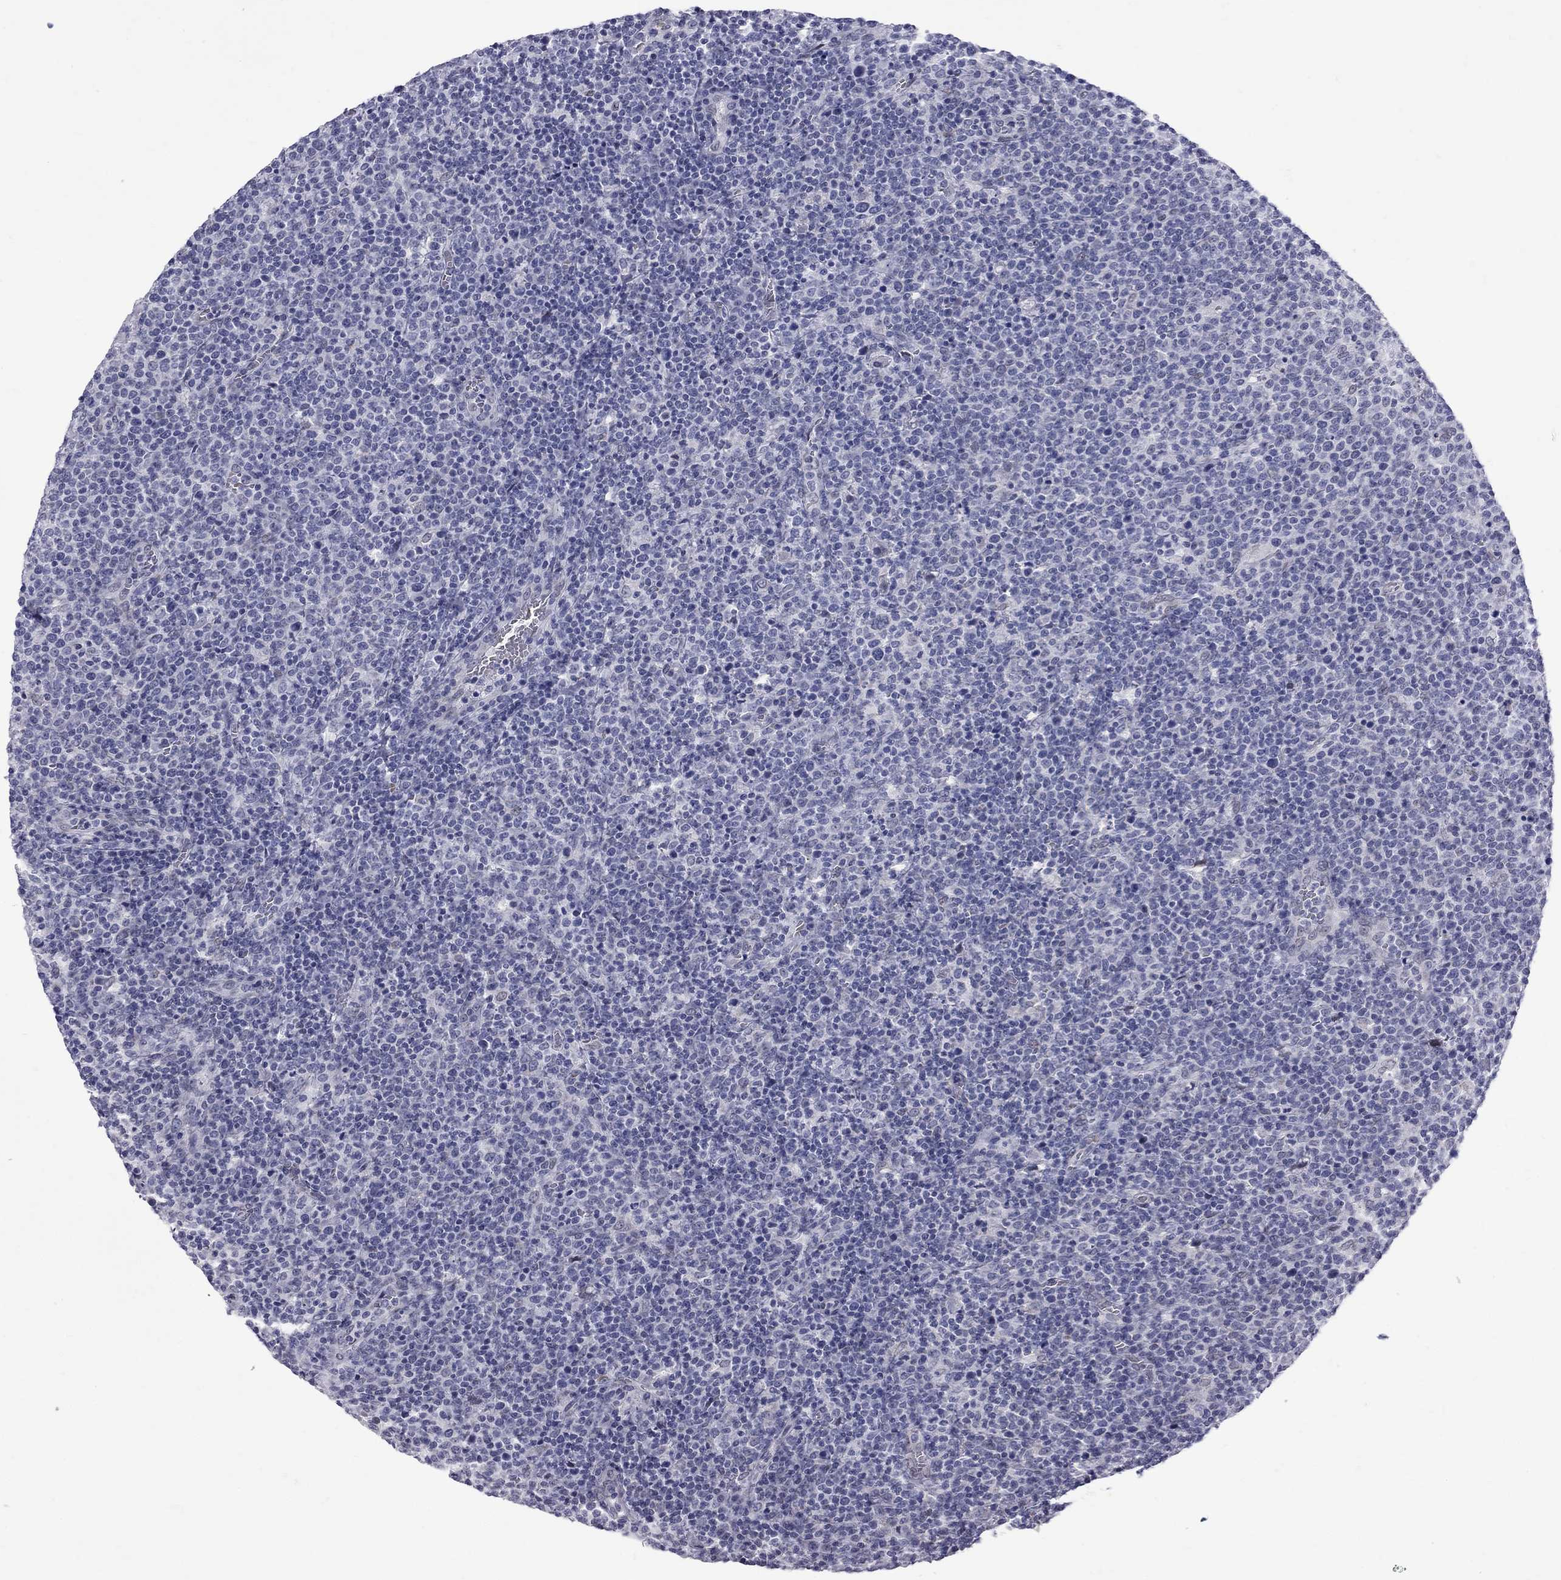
{"staining": {"intensity": "negative", "quantity": "none", "location": "none"}, "tissue": "lymphoma", "cell_type": "Tumor cells", "image_type": "cancer", "snomed": [{"axis": "morphology", "description": "Malignant lymphoma, non-Hodgkin's type, High grade"}, {"axis": "topography", "description": "Lymph node"}], "caption": "Immunohistochemistry (IHC) of lymphoma reveals no positivity in tumor cells. Brightfield microscopy of immunohistochemistry (IHC) stained with DAB (brown) and hematoxylin (blue), captured at high magnification.", "gene": "CLTCL1", "patient": {"sex": "male", "age": 61}}